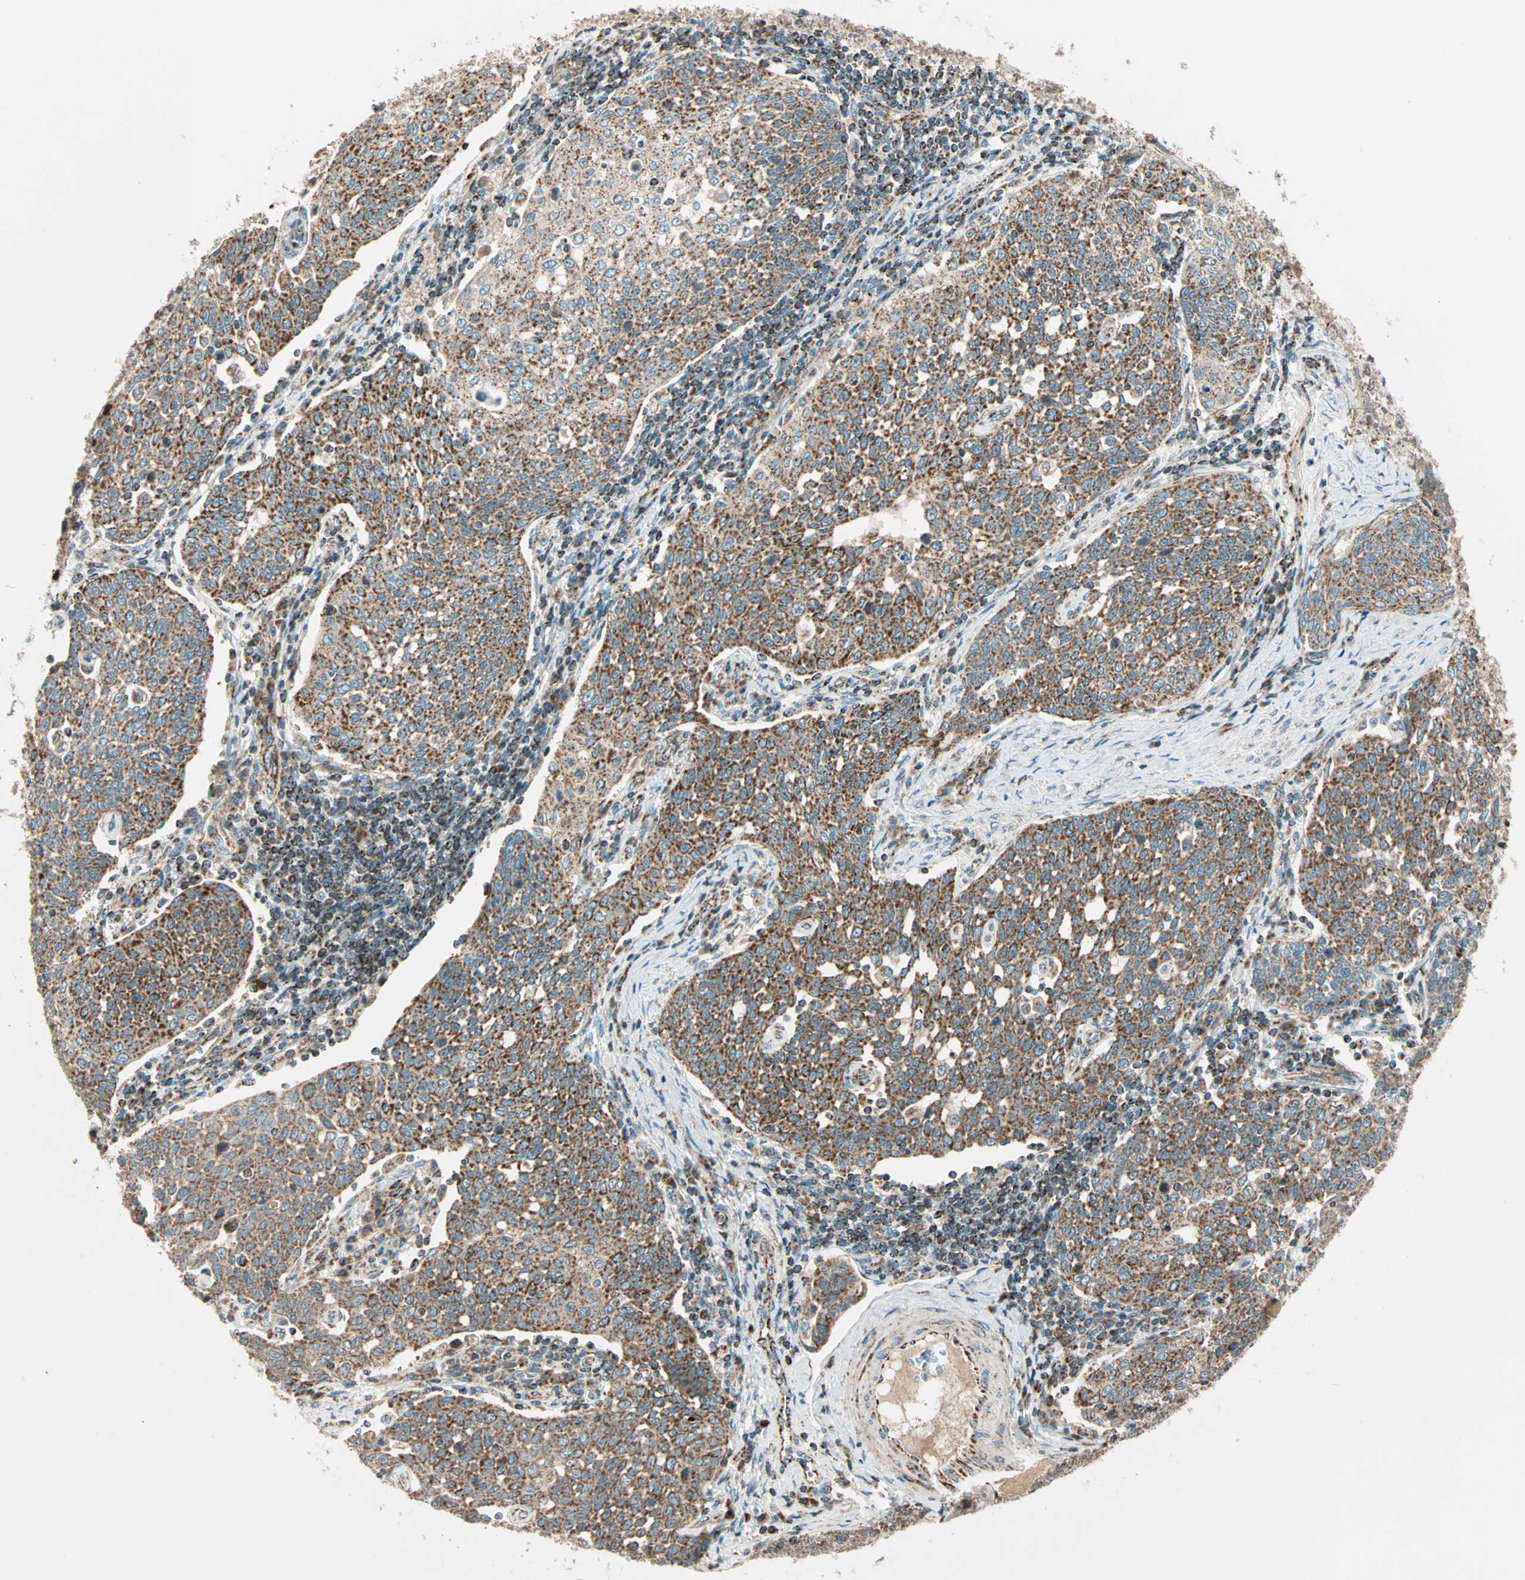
{"staining": {"intensity": "weak", "quantity": ">75%", "location": "cytoplasmic/membranous"}, "tissue": "cervical cancer", "cell_type": "Tumor cells", "image_type": "cancer", "snomed": [{"axis": "morphology", "description": "Squamous cell carcinoma, NOS"}, {"axis": "topography", "description": "Cervix"}], "caption": "IHC micrograph of neoplastic tissue: human cervical cancer (squamous cell carcinoma) stained using IHC exhibits low levels of weak protein expression localized specifically in the cytoplasmic/membranous of tumor cells, appearing as a cytoplasmic/membranous brown color.", "gene": "SPRY4", "patient": {"sex": "female", "age": 34}}